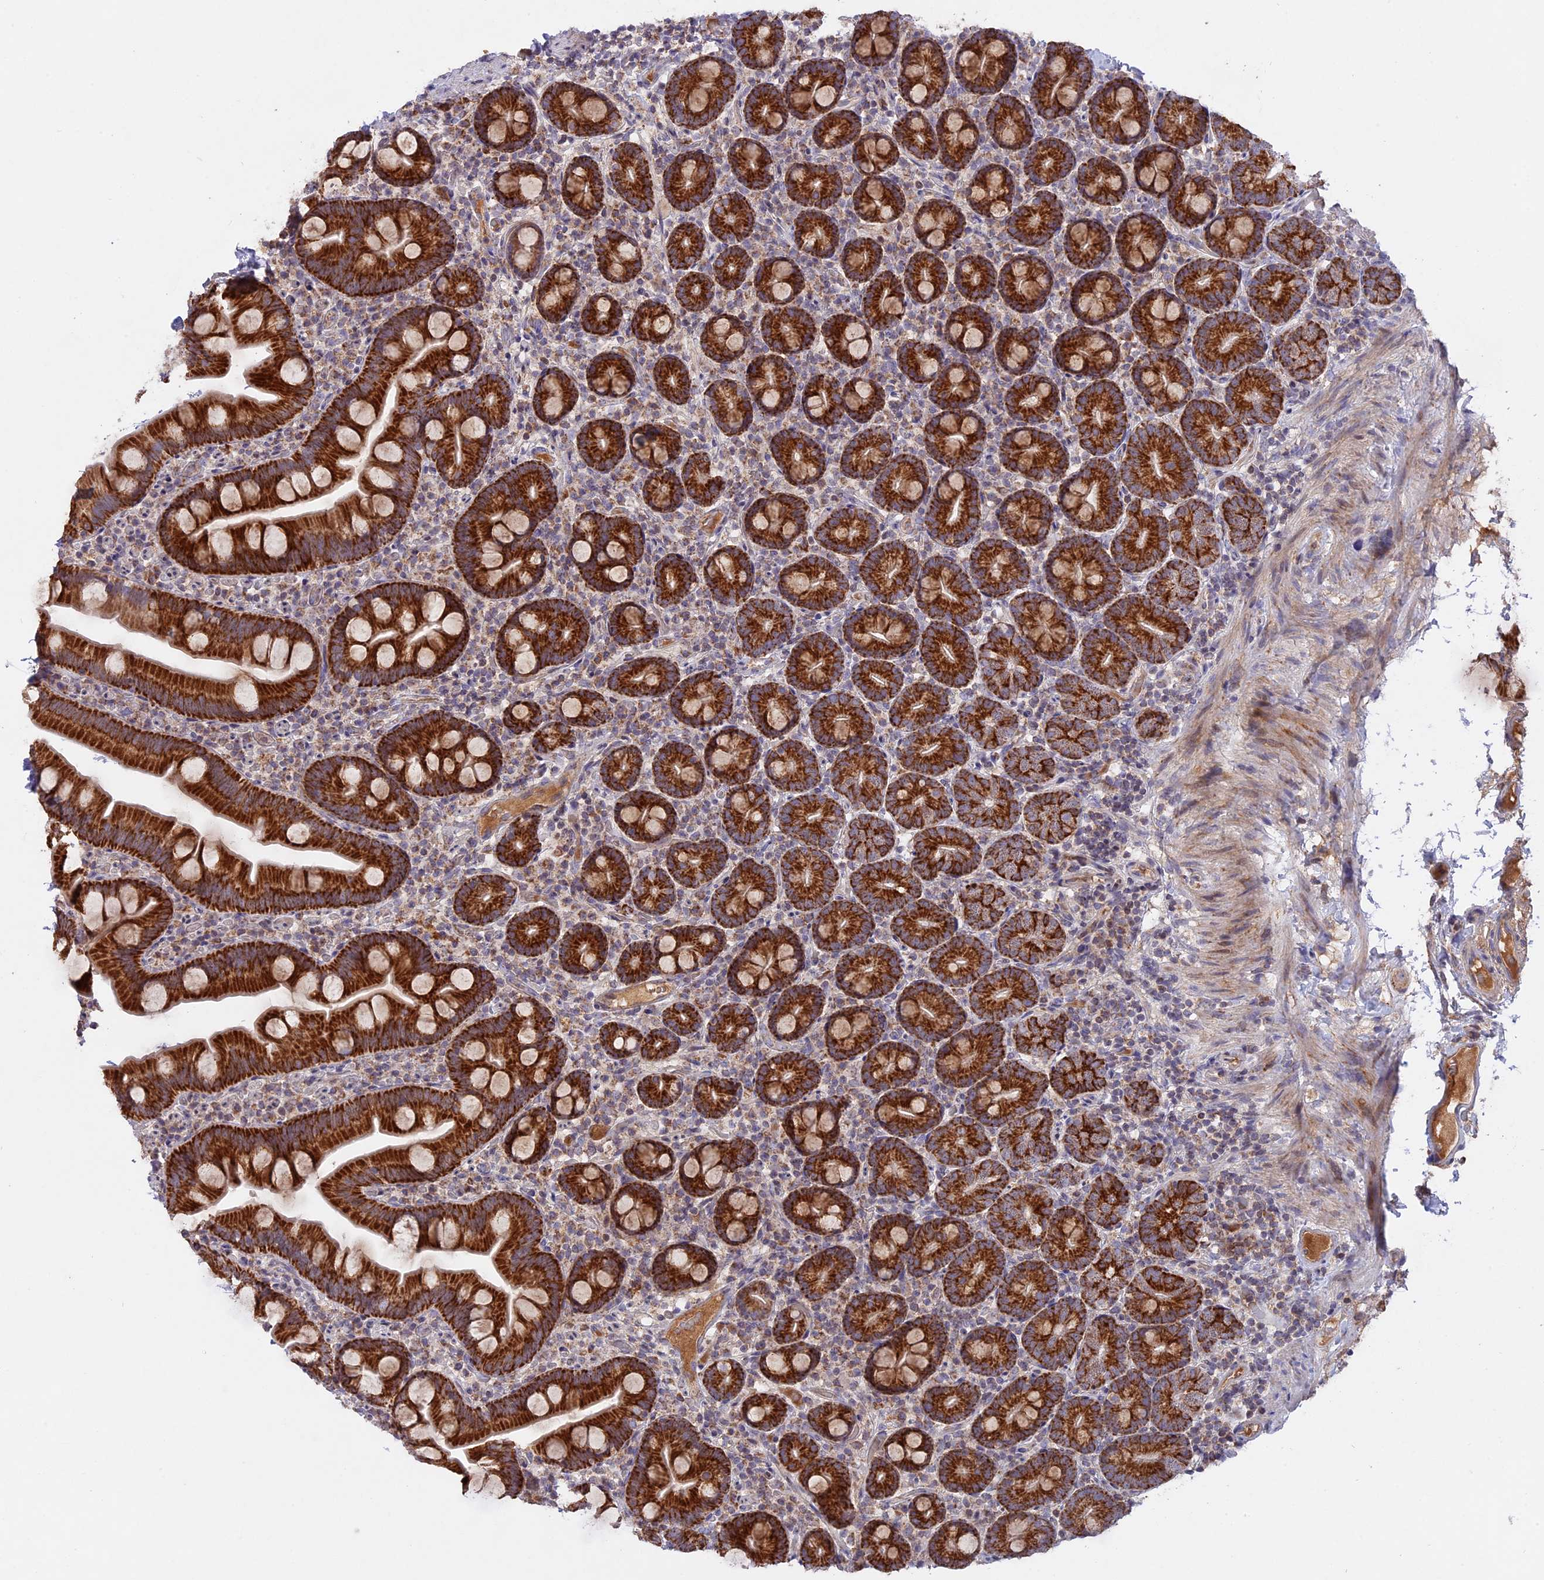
{"staining": {"intensity": "strong", "quantity": ">75%", "location": "cytoplasmic/membranous"}, "tissue": "small intestine", "cell_type": "Glandular cells", "image_type": "normal", "snomed": [{"axis": "morphology", "description": "Normal tissue, NOS"}, {"axis": "topography", "description": "Small intestine"}], "caption": "Immunohistochemistry (IHC) (DAB (3,3'-diaminobenzidine)) staining of normal human small intestine demonstrates strong cytoplasmic/membranous protein staining in about >75% of glandular cells. The protein is stained brown, and the nuclei are stained in blue (DAB (3,3'-diaminobenzidine) IHC with brightfield microscopy, high magnification).", "gene": "MPV17L", "patient": {"sex": "female", "age": 68}}